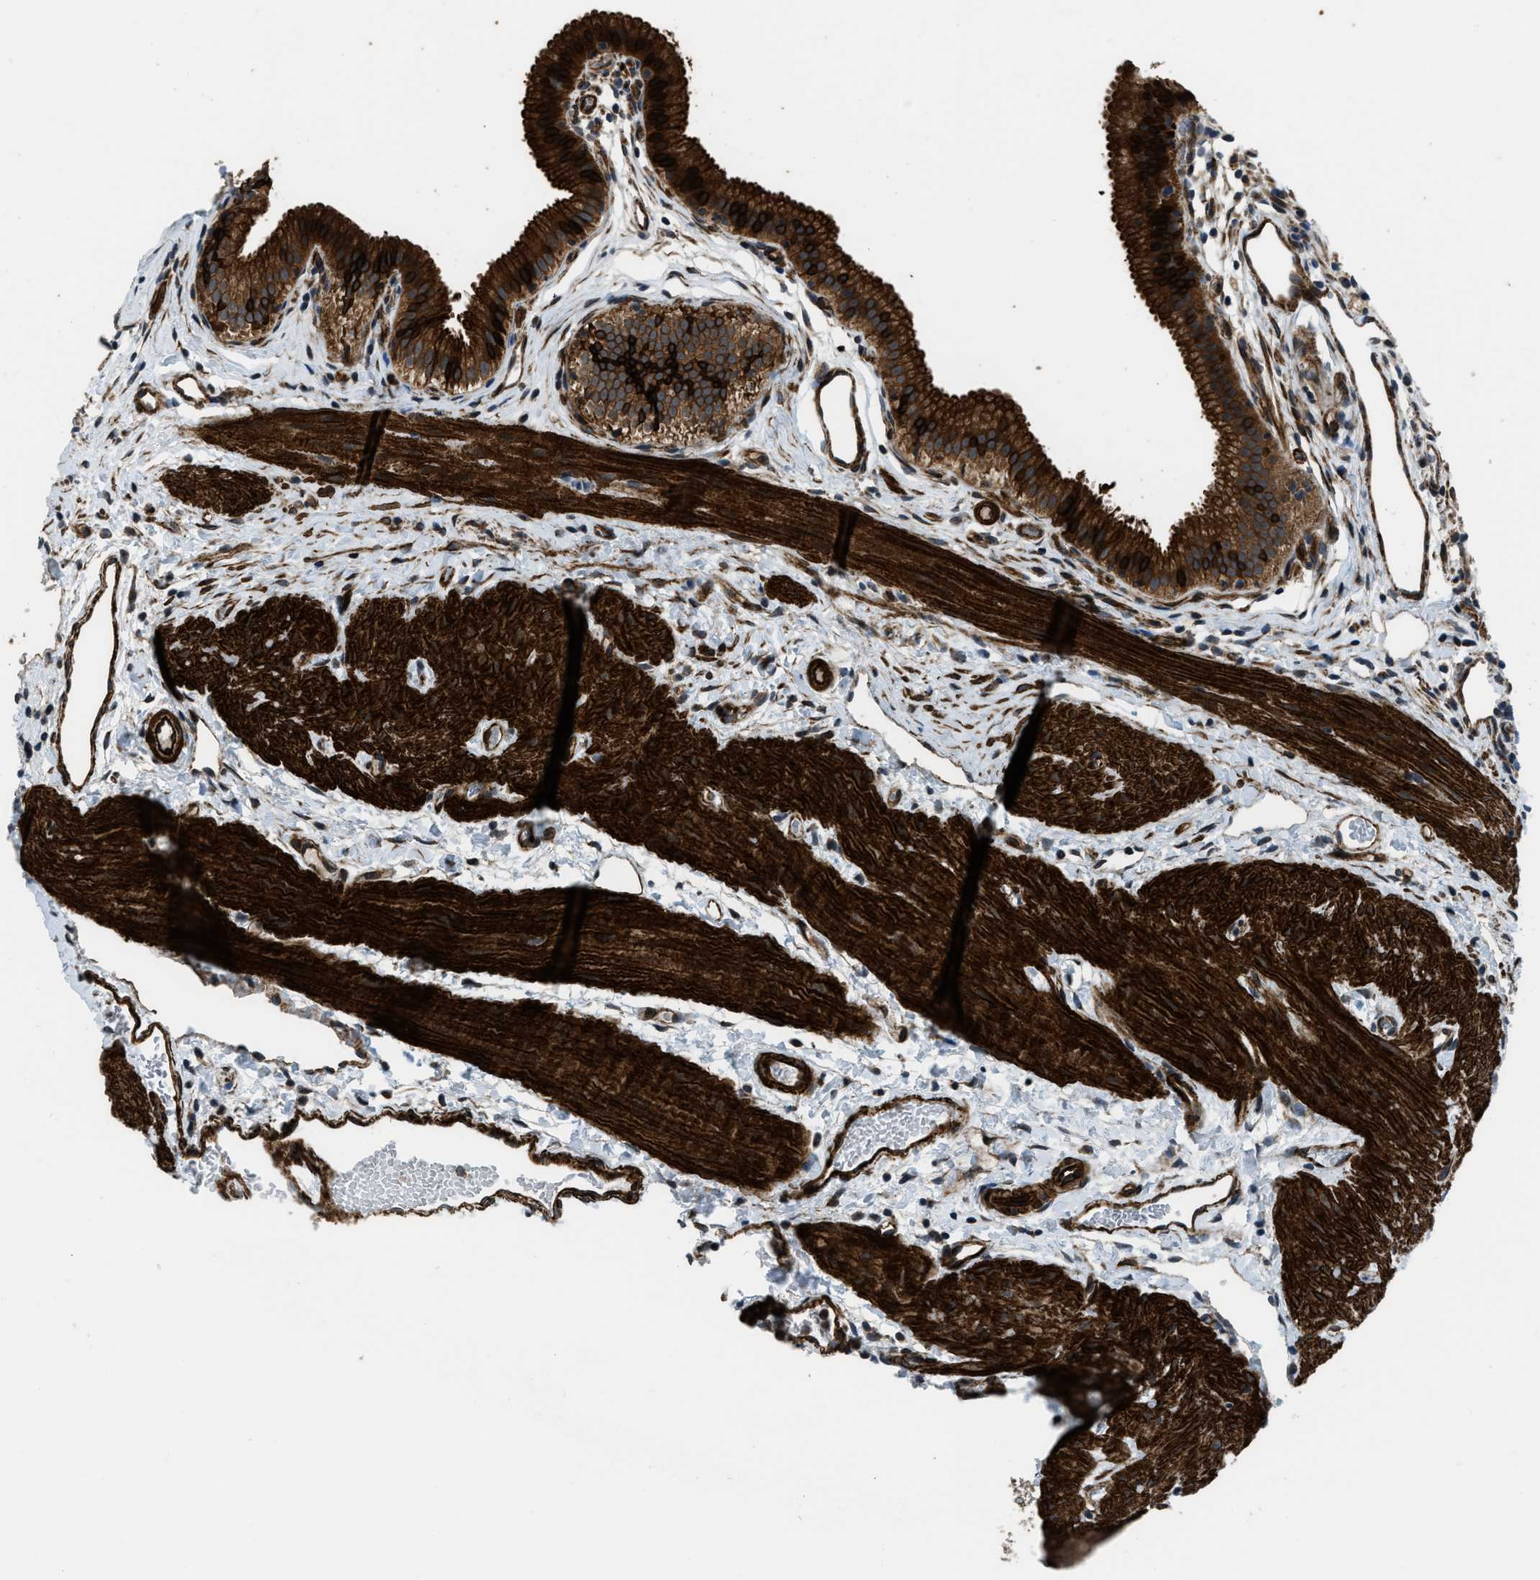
{"staining": {"intensity": "strong", "quantity": ">75%", "location": "cytoplasmic/membranous"}, "tissue": "gallbladder", "cell_type": "Glandular cells", "image_type": "normal", "snomed": [{"axis": "morphology", "description": "Normal tissue, NOS"}, {"axis": "topography", "description": "Gallbladder"}], "caption": "High-power microscopy captured an immunohistochemistry (IHC) photomicrograph of benign gallbladder, revealing strong cytoplasmic/membranous expression in approximately >75% of glandular cells. Using DAB (3,3'-diaminobenzidine) (brown) and hematoxylin (blue) stains, captured at high magnification using brightfield microscopy.", "gene": "GSDME", "patient": {"sex": "female", "age": 26}}